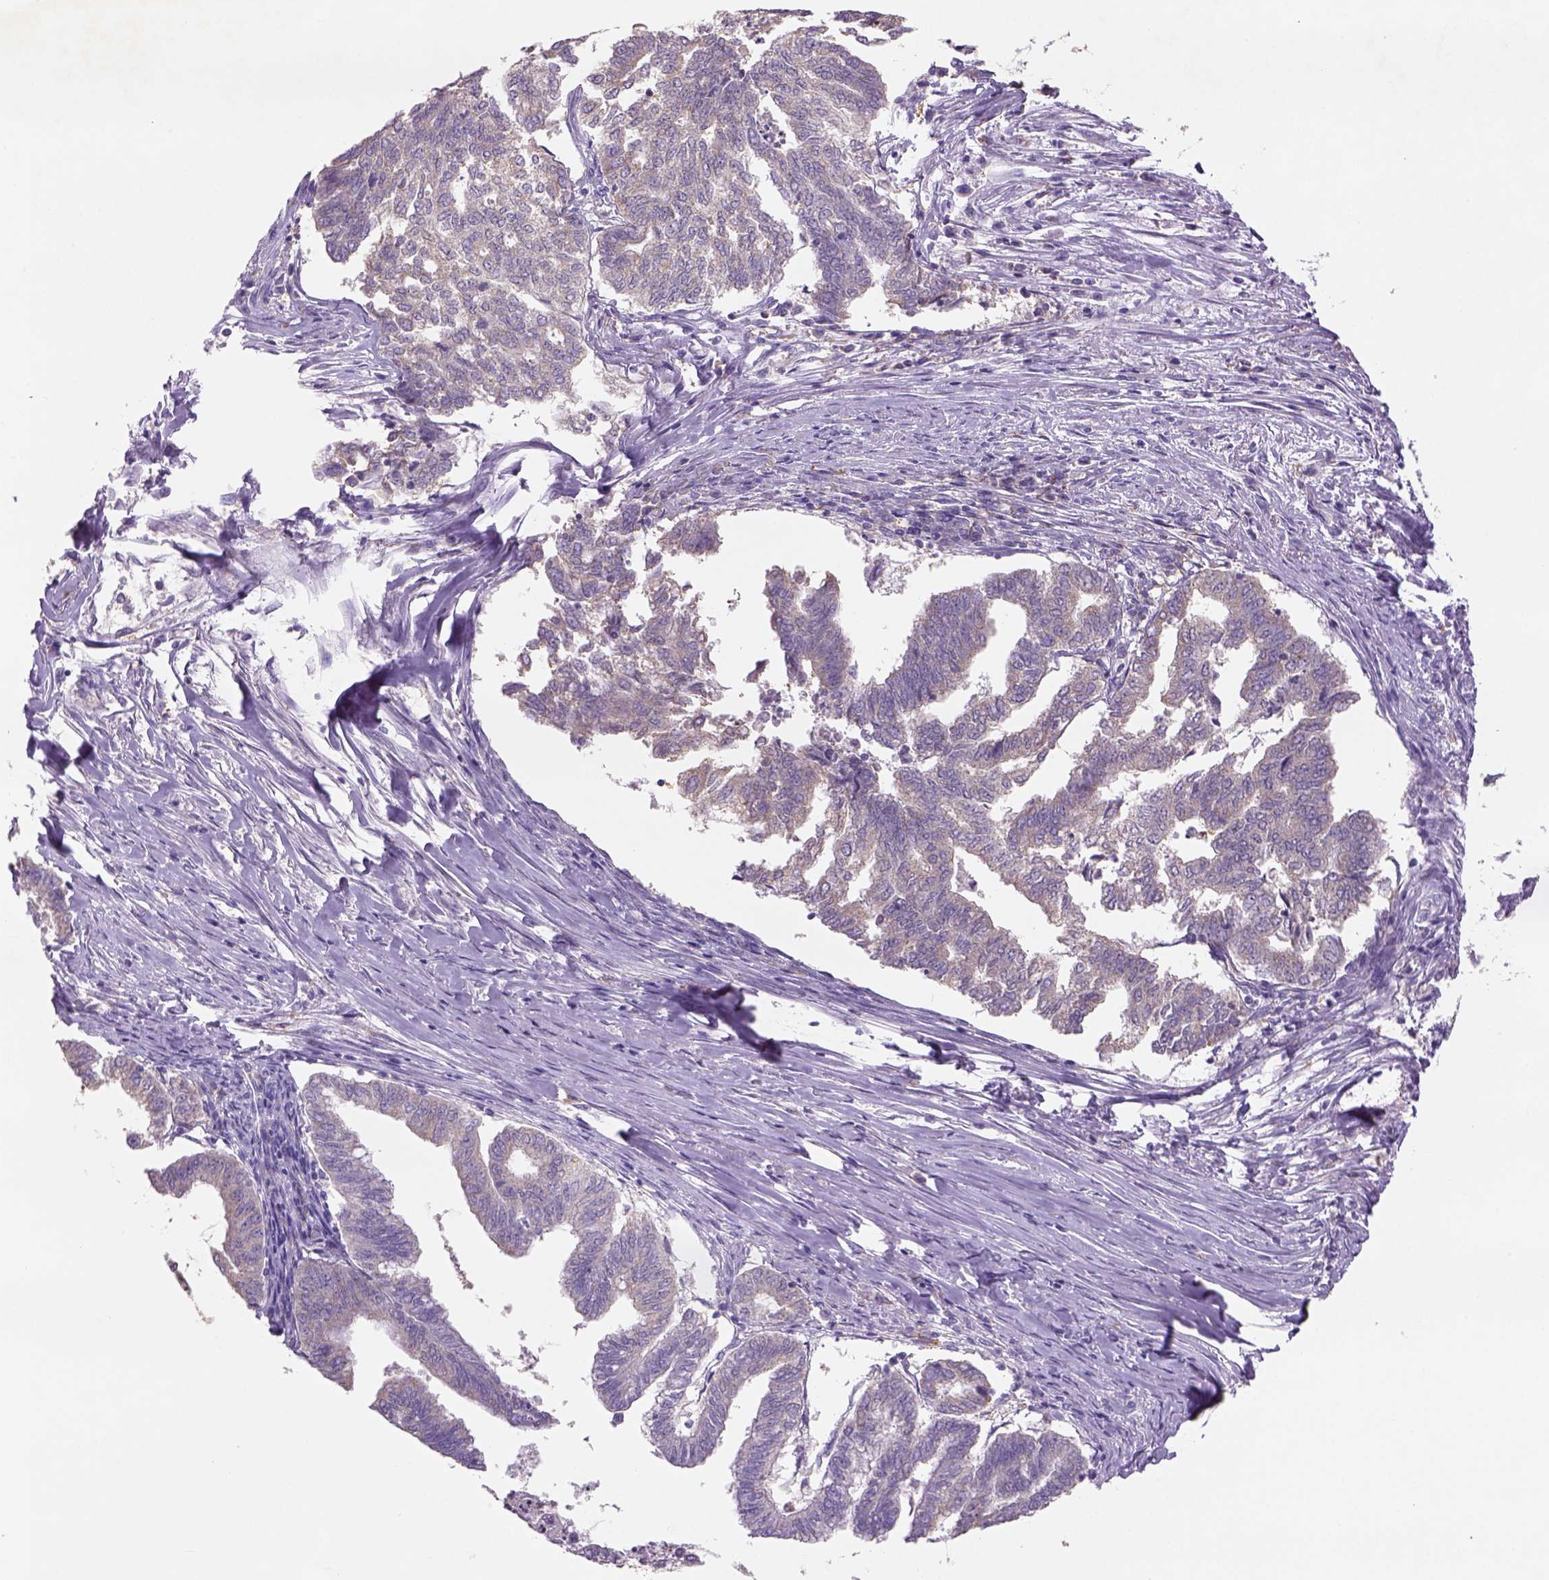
{"staining": {"intensity": "weak", "quantity": ">75%", "location": "cytoplasmic/membranous"}, "tissue": "endometrial cancer", "cell_type": "Tumor cells", "image_type": "cancer", "snomed": [{"axis": "morphology", "description": "Adenocarcinoma, NOS"}, {"axis": "topography", "description": "Endometrium"}], "caption": "Protein analysis of endometrial adenocarcinoma tissue displays weak cytoplasmic/membranous expression in about >75% of tumor cells. The protein of interest is shown in brown color, while the nuclei are stained blue.", "gene": "NAALAD2", "patient": {"sex": "female", "age": 79}}